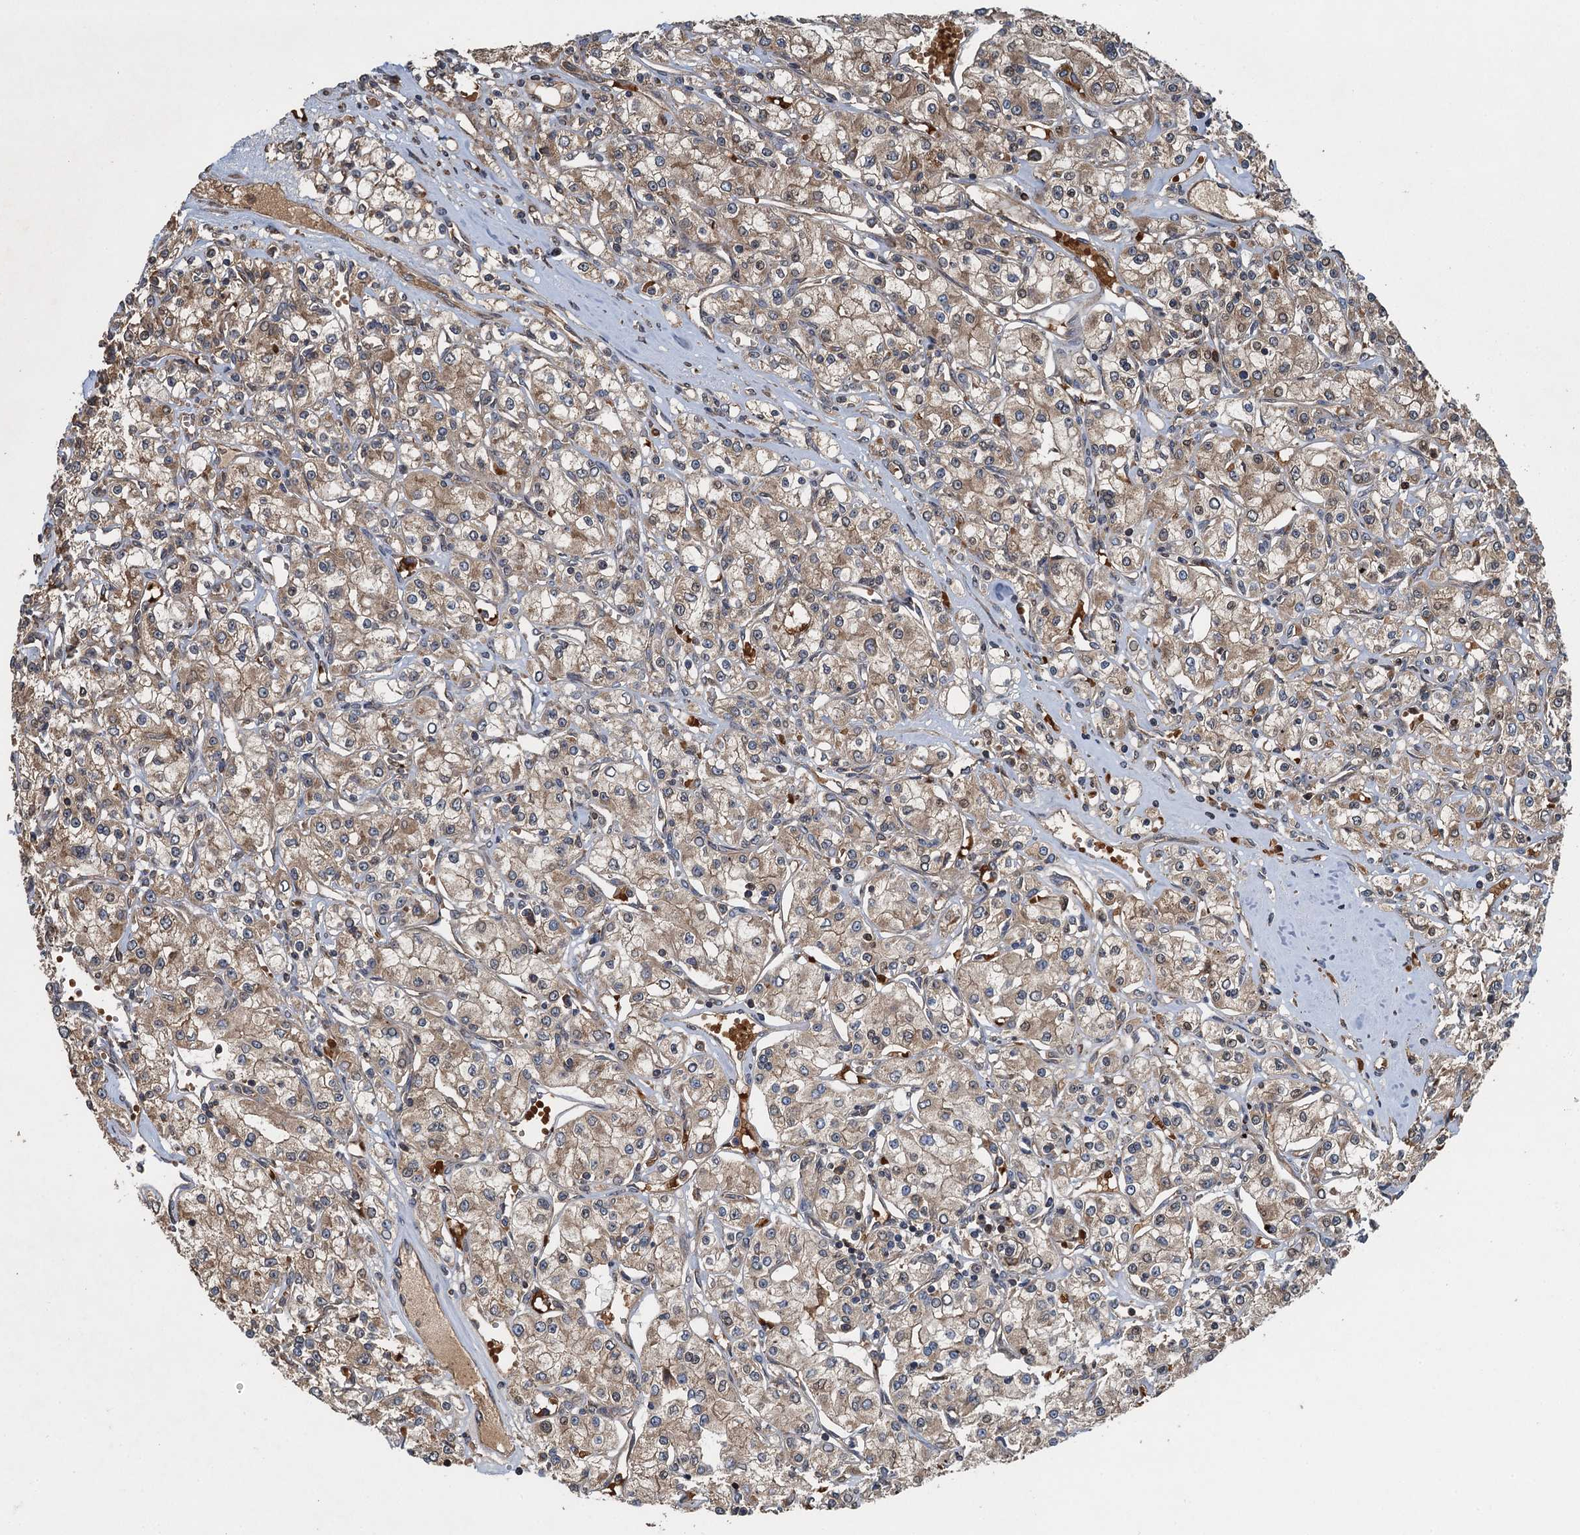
{"staining": {"intensity": "weak", "quantity": ">75%", "location": "cytoplasmic/membranous"}, "tissue": "renal cancer", "cell_type": "Tumor cells", "image_type": "cancer", "snomed": [{"axis": "morphology", "description": "Adenocarcinoma, NOS"}, {"axis": "topography", "description": "Kidney"}], "caption": "Weak cytoplasmic/membranous protein expression is seen in about >75% of tumor cells in adenocarcinoma (renal).", "gene": "SNX32", "patient": {"sex": "female", "age": 59}}